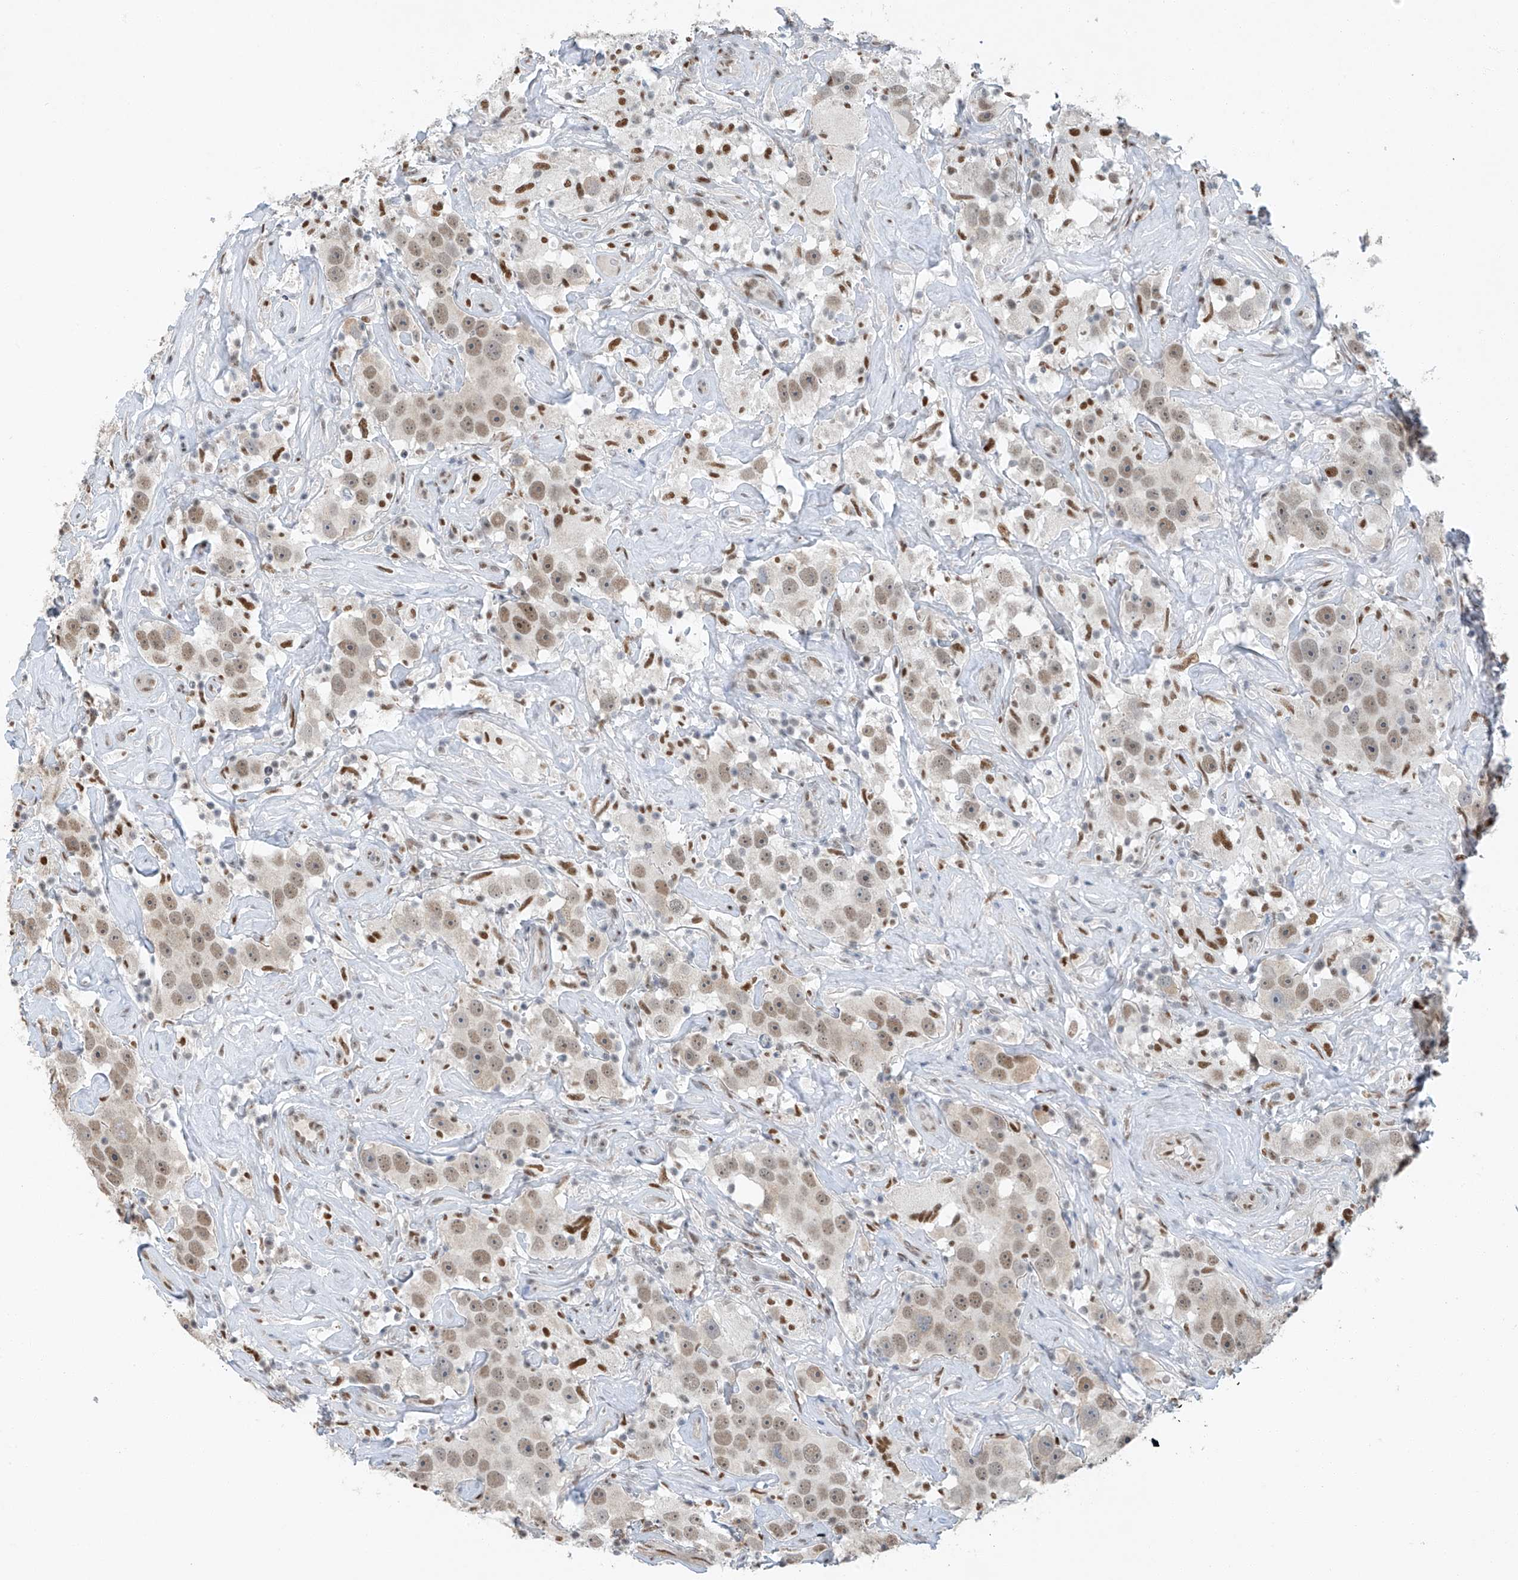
{"staining": {"intensity": "moderate", "quantity": ">75%", "location": "nuclear"}, "tissue": "testis cancer", "cell_type": "Tumor cells", "image_type": "cancer", "snomed": [{"axis": "morphology", "description": "Seminoma, NOS"}, {"axis": "topography", "description": "Testis"}], "caption": "DAB (3,3'-diaminobenzidine) immunohistochemical staining of human testis seminoma displays moderate nuclear protein positivity in approximately >75% of tumor cells.", "gene": "TAF8", "patient": {"sex": "male", "age": 49}}